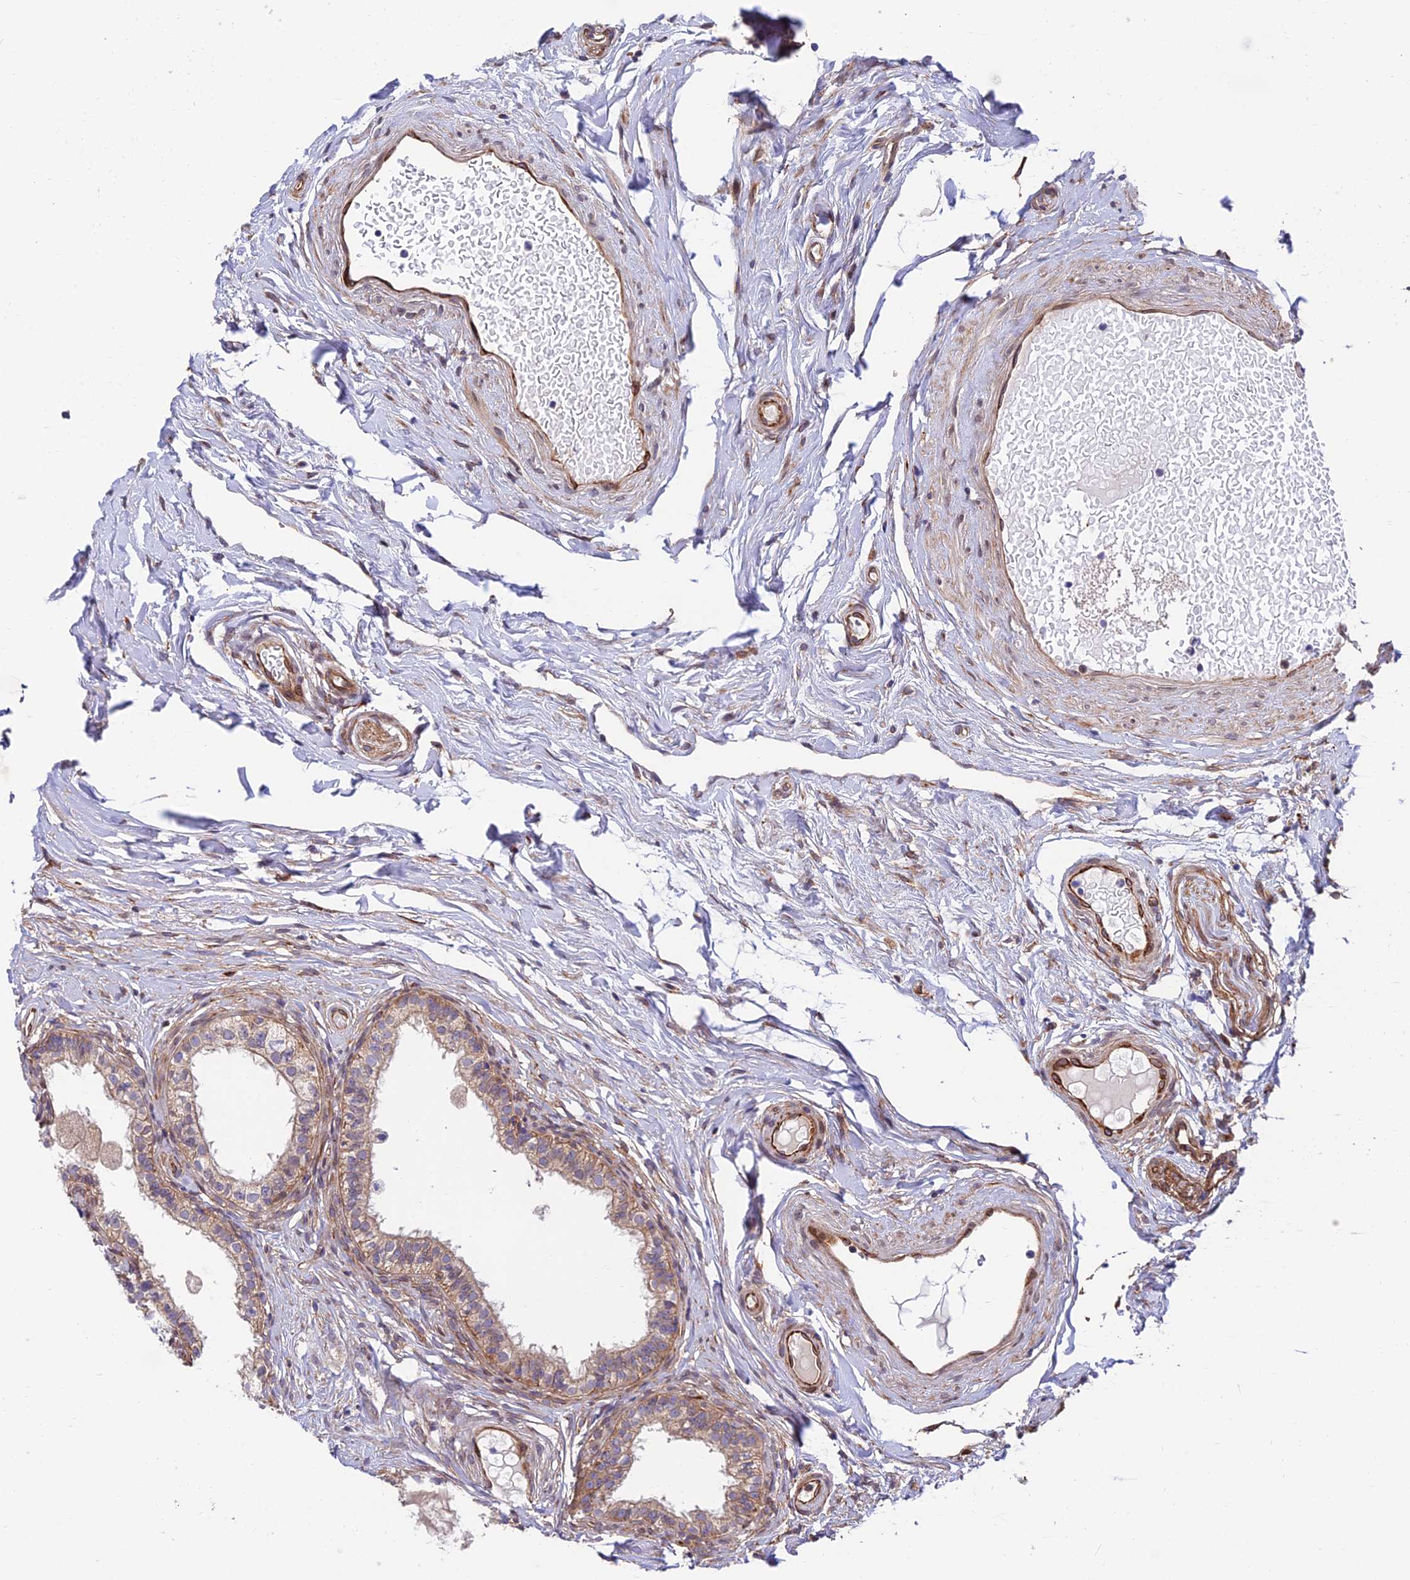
{"staining": {"intensity": "moderate", "quantity": "25%-75%", "location": "cytoplasmic/membranous"}, "tissue": "epididymis", "cell_type": "Glandular cells", "image_type": "normal", "snomed": [{"axis": "morphology", "description": "Normal tissue, NOS"}, {"axis": "topography", "description": "Epididymis"}], "caption": "Immunohistochemistry (IHC) photomicrograph of normal human epididymis stained for a protein (brown), which displays medium levels of moderate cytoplasmic/membranous positivity in approximately 25%-75% of glandular cells.", "gene": "EXOC3L4", "patient": {"sex": "male", "age": 74}}